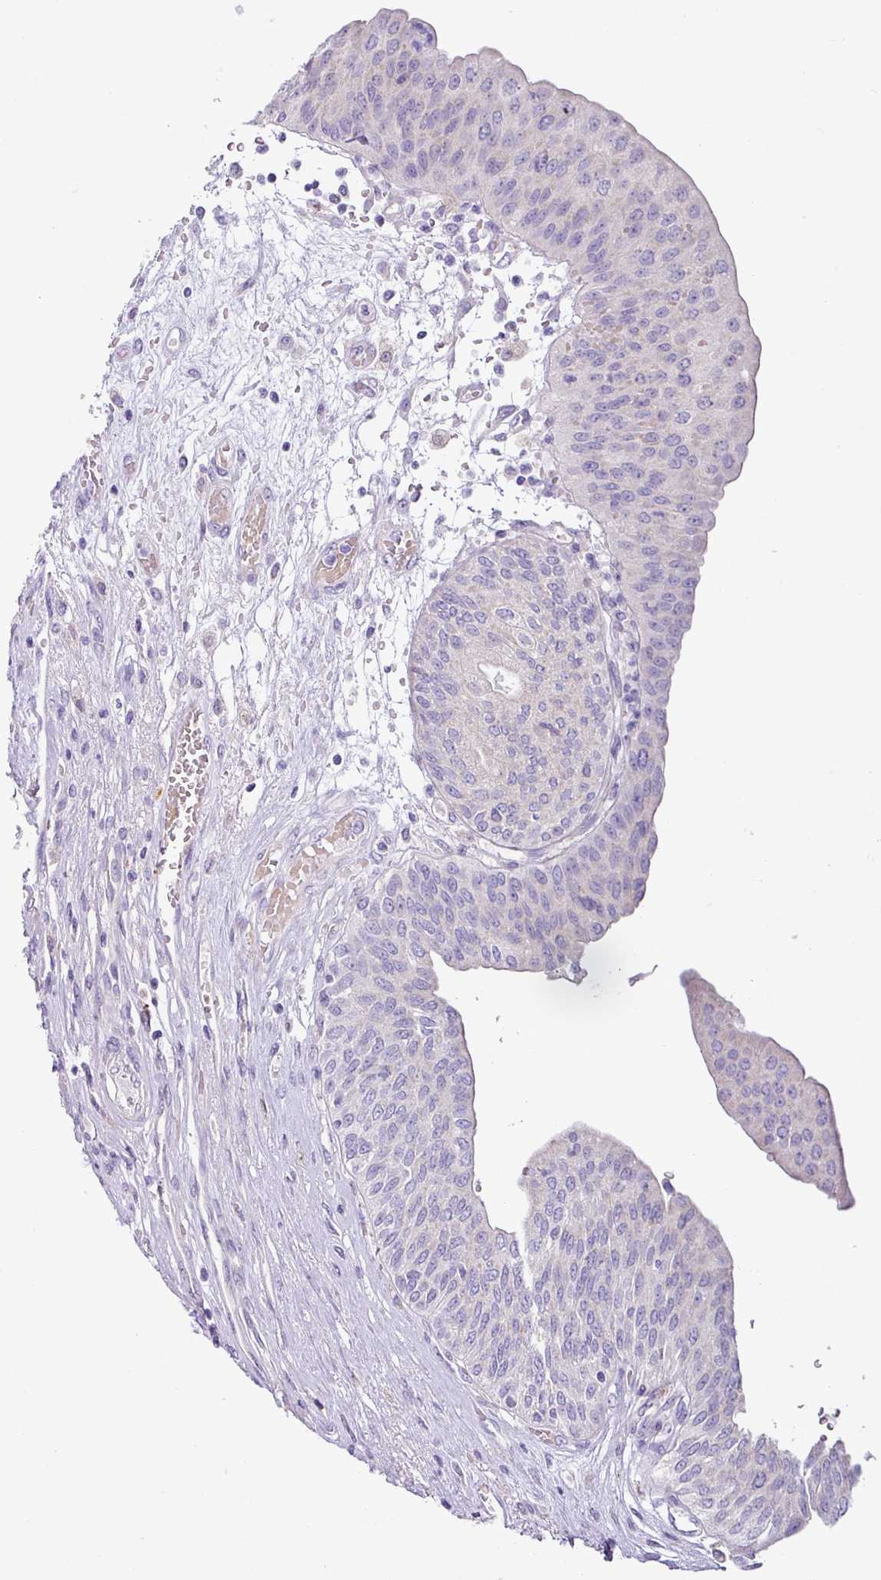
{"staining": {"intensity": "negative", "quantity": "none", "location": "none"}, "tissue": "urothelial cancer", "cell_type": "Tumor cells", "image_type": "cancer", "snomed": [{"axis": "morphology", "description": "Urothelial carcinoma, High grade"}, {"axis": "topography", "description": "Urinary bladder"}], "caption": "Immunohistochemistry of human urothelial carcinoma (high-grade) reveals no positivity in tumor cells.", "gene": "RGS16", "patient": {"sex": "female", "age": 79}}